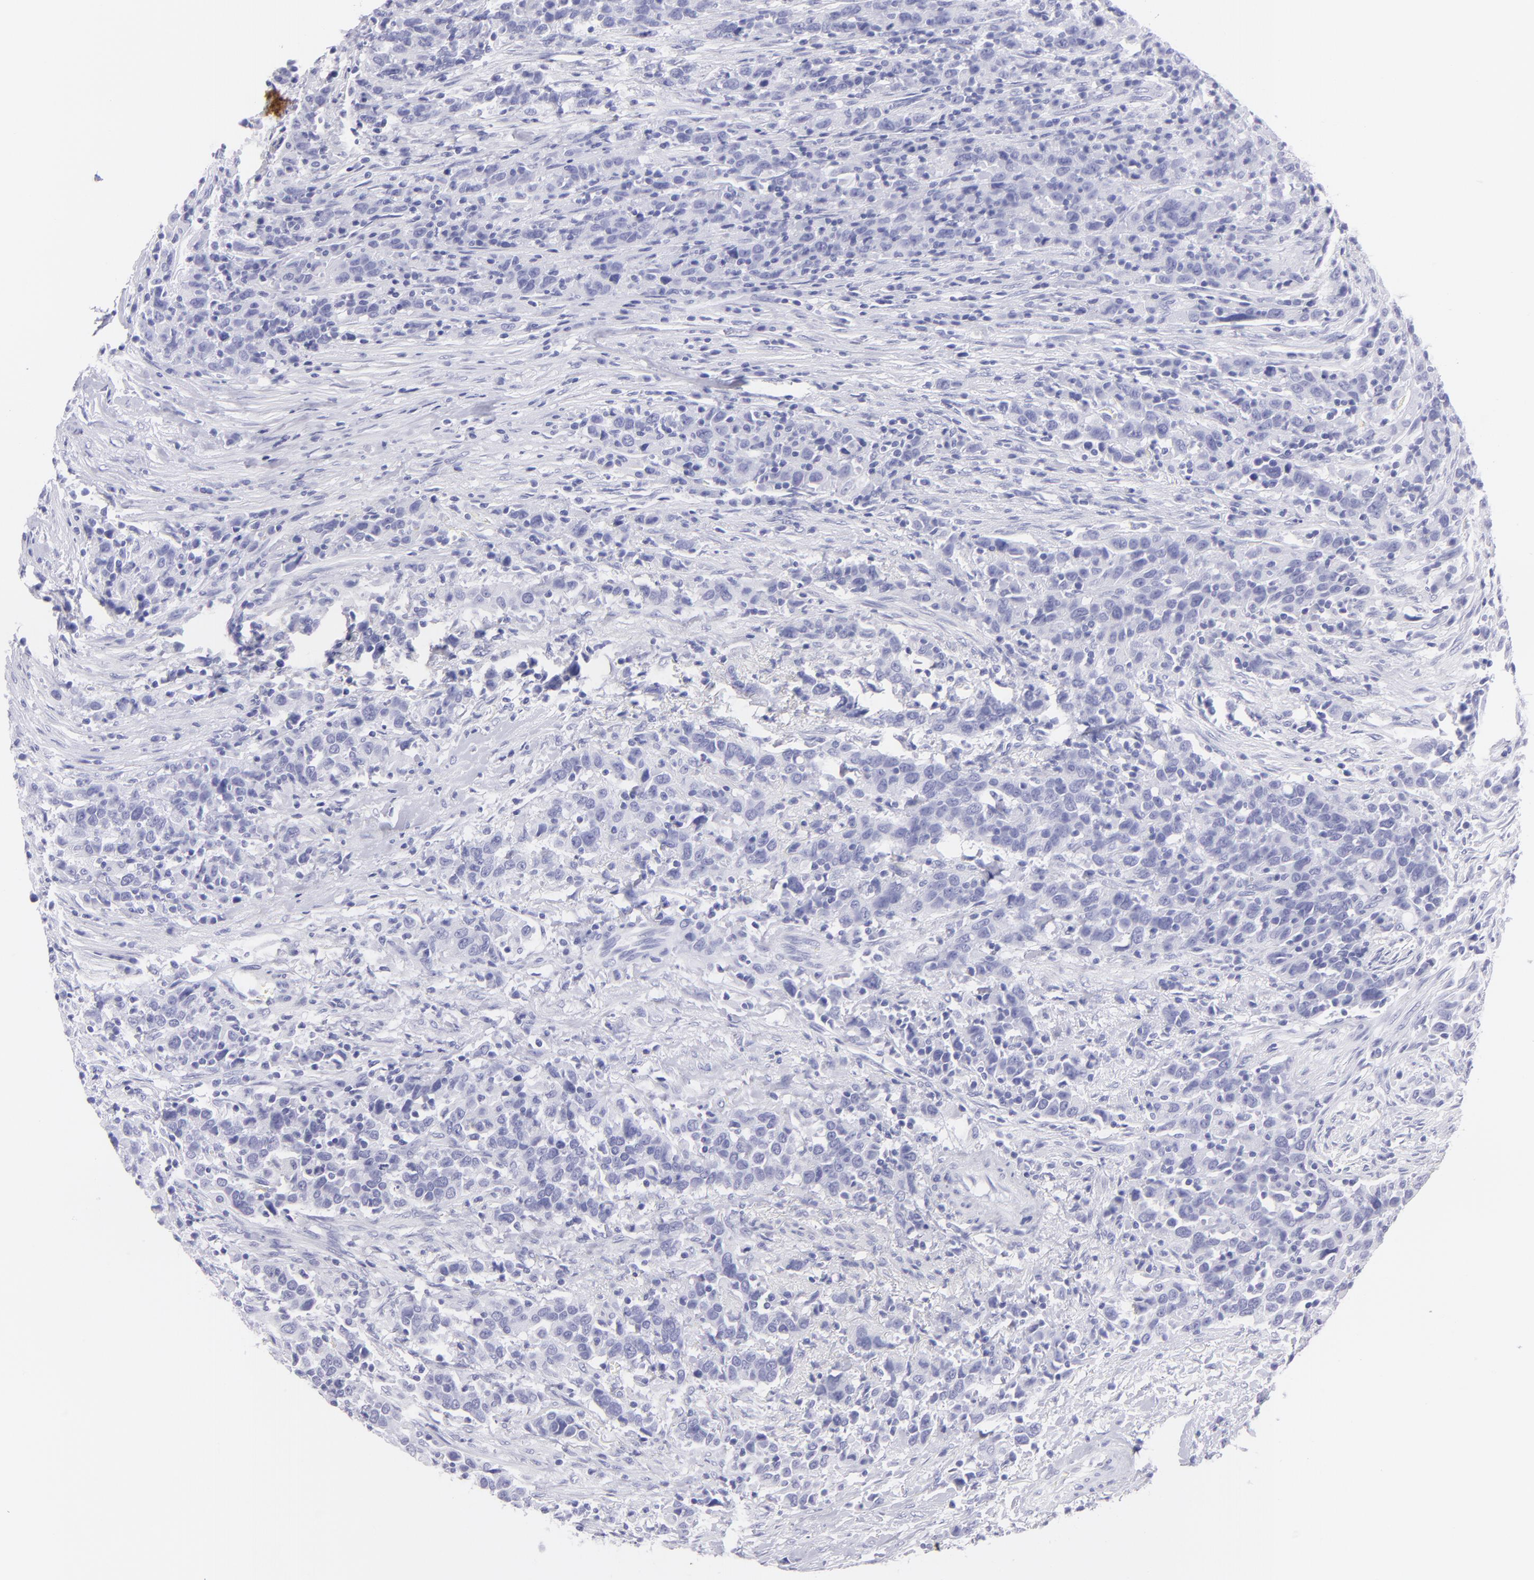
{"staining": {"intensity": "negative", "quantity": "none", "location": "none"}, "tissue": "urothelial cancer", "cell_type": "Tumor cells", "image_type": "cancer", "snomed": [{"axis": "morphology", "description": "Urothelial carcinoma, High grade"}, {"axis": "topography", "description": "Urinary bladder"}], "caption": "Urothelial cancer stained for a protein using IHC shows no positivity tumor cells.", "gene": "PIP", "patient": {"sex": "male", "age": 61}}